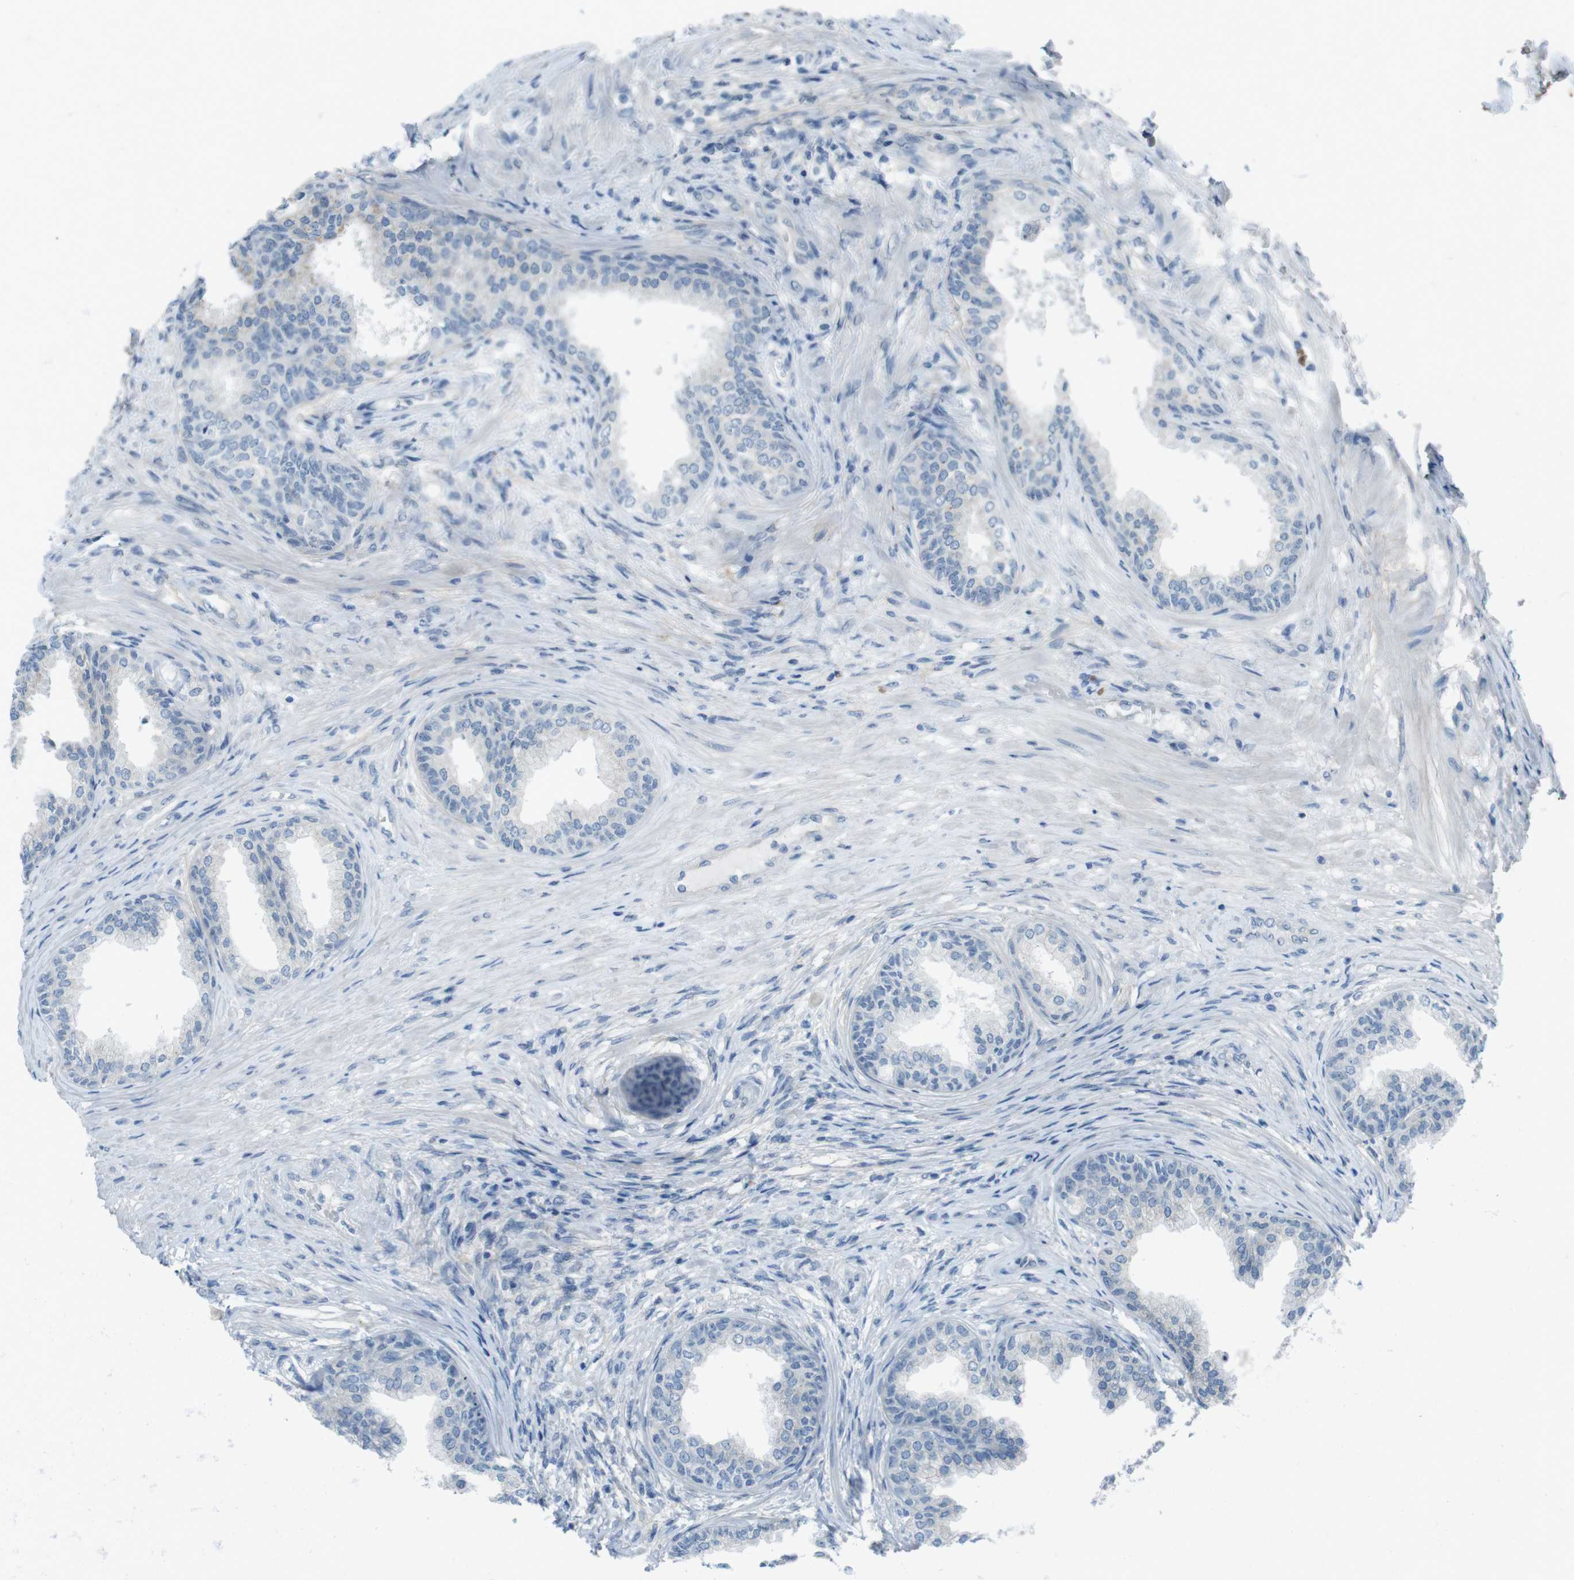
{"staining": {"intensity": "negative", "quantity": "none", "location": "none"}, "tissue": "prostate", "cell_type": "Glandular cells", "image_type": "normal", "snomed": [{"axis": "morphology", "description": "Normal tissue, NOS"}, {"axis": "topography", "description": "Prostate"}], "caption": "This histopathology image is of normal prostate stained with IHC to label a protein in brown with the nuclei are counter-stained blue. There is no staining in glandular cells. (IHC, brightfield microscopy, high magnification).", "gene": "ENTPD7", "patient": {"sex": "male", "age": 76}}